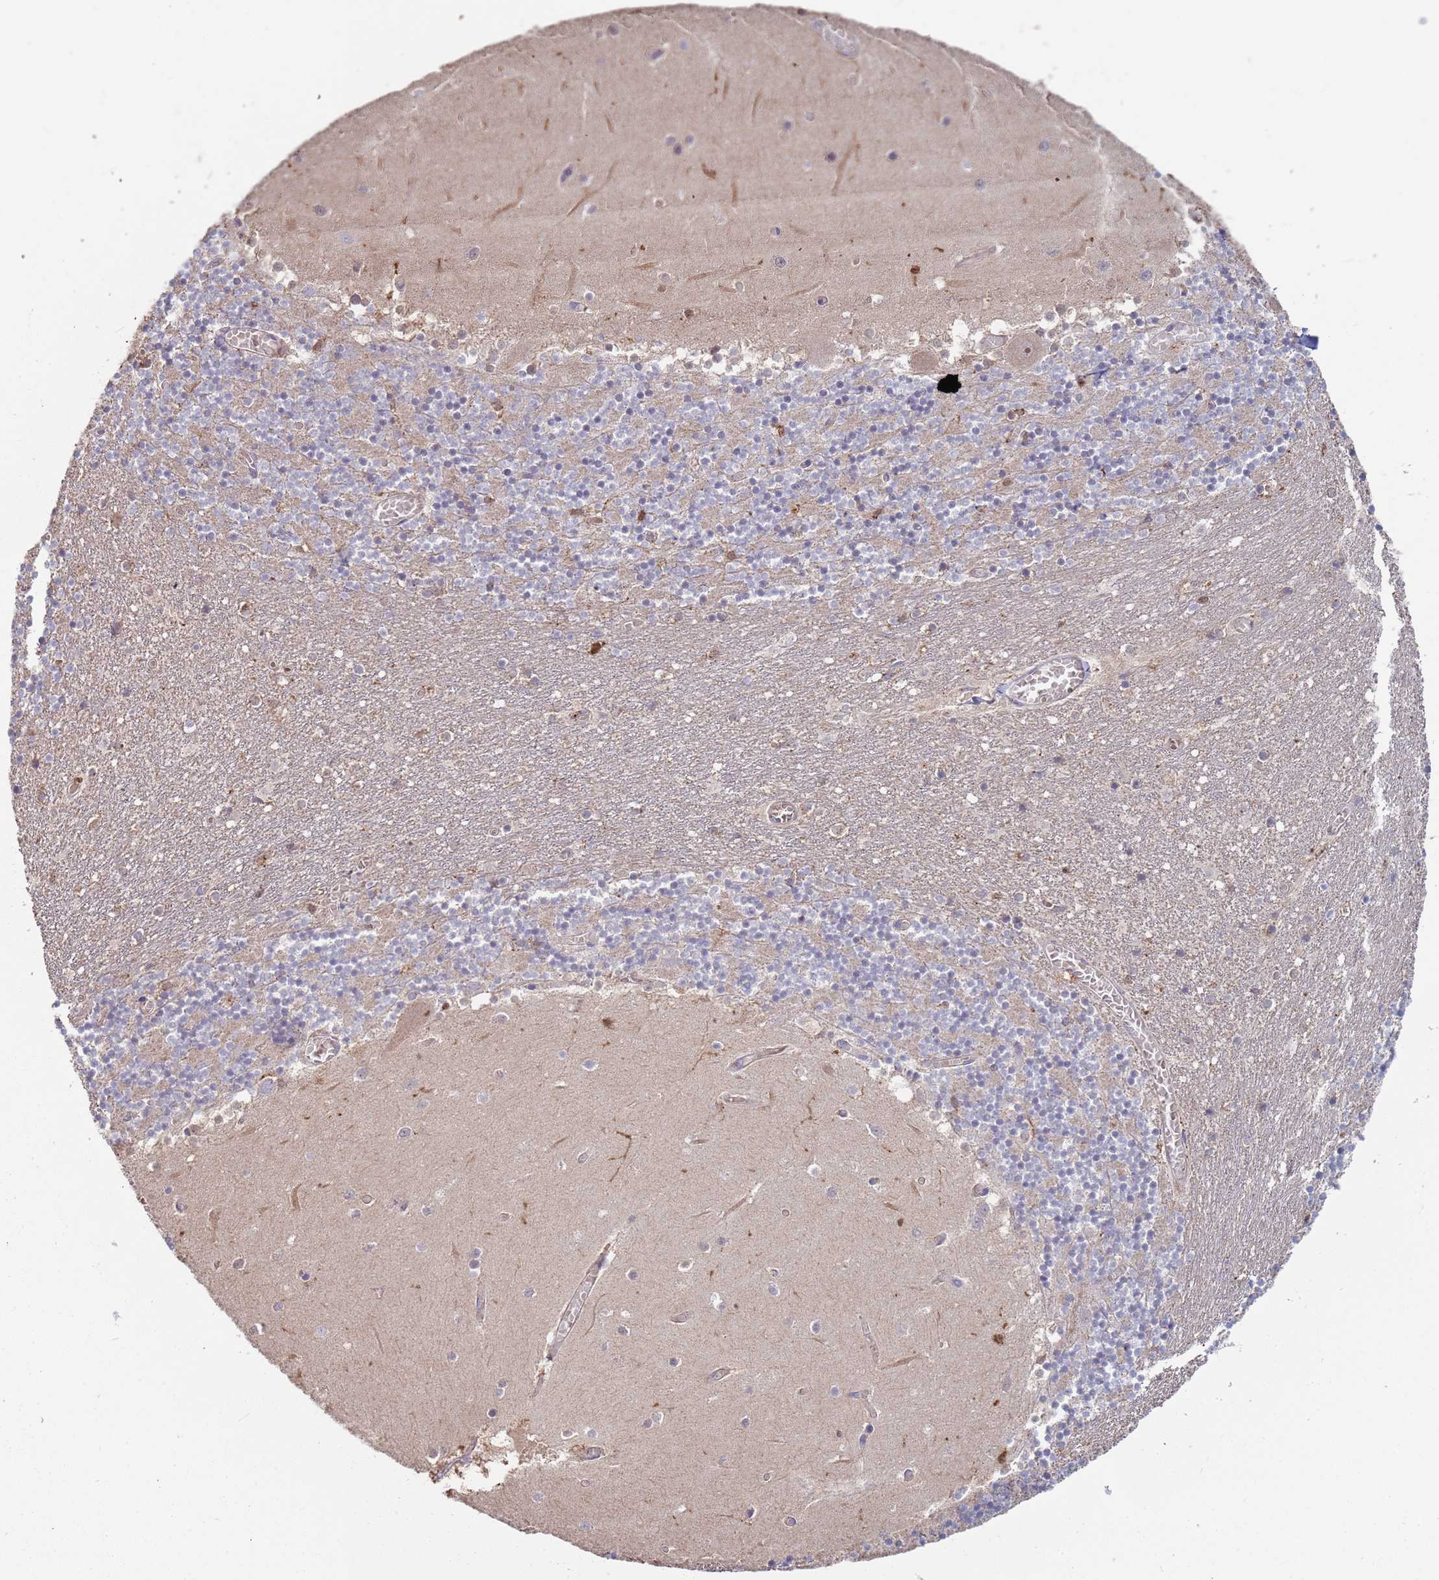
{"staining": {"intensity": "weak", "quantity": "<25%", "location": "cytoplasmic/membranous"}, "tissue": "cerebellum", "cell_type": "Cells in granular layer", "image_type": "normal", "snomed": [{"axis": "morphology", "description": "Normal tissue, NOS"}, {"axis": "topography", "description": "Cerebellum"}], "caption": "This is an immunohistochemistry (IHC) photomicrograph of benign cerebellum. There is no expression in cells in granular layer.", "gene": "MALRD1", "patient": {"sex": "female", "age": 28}}